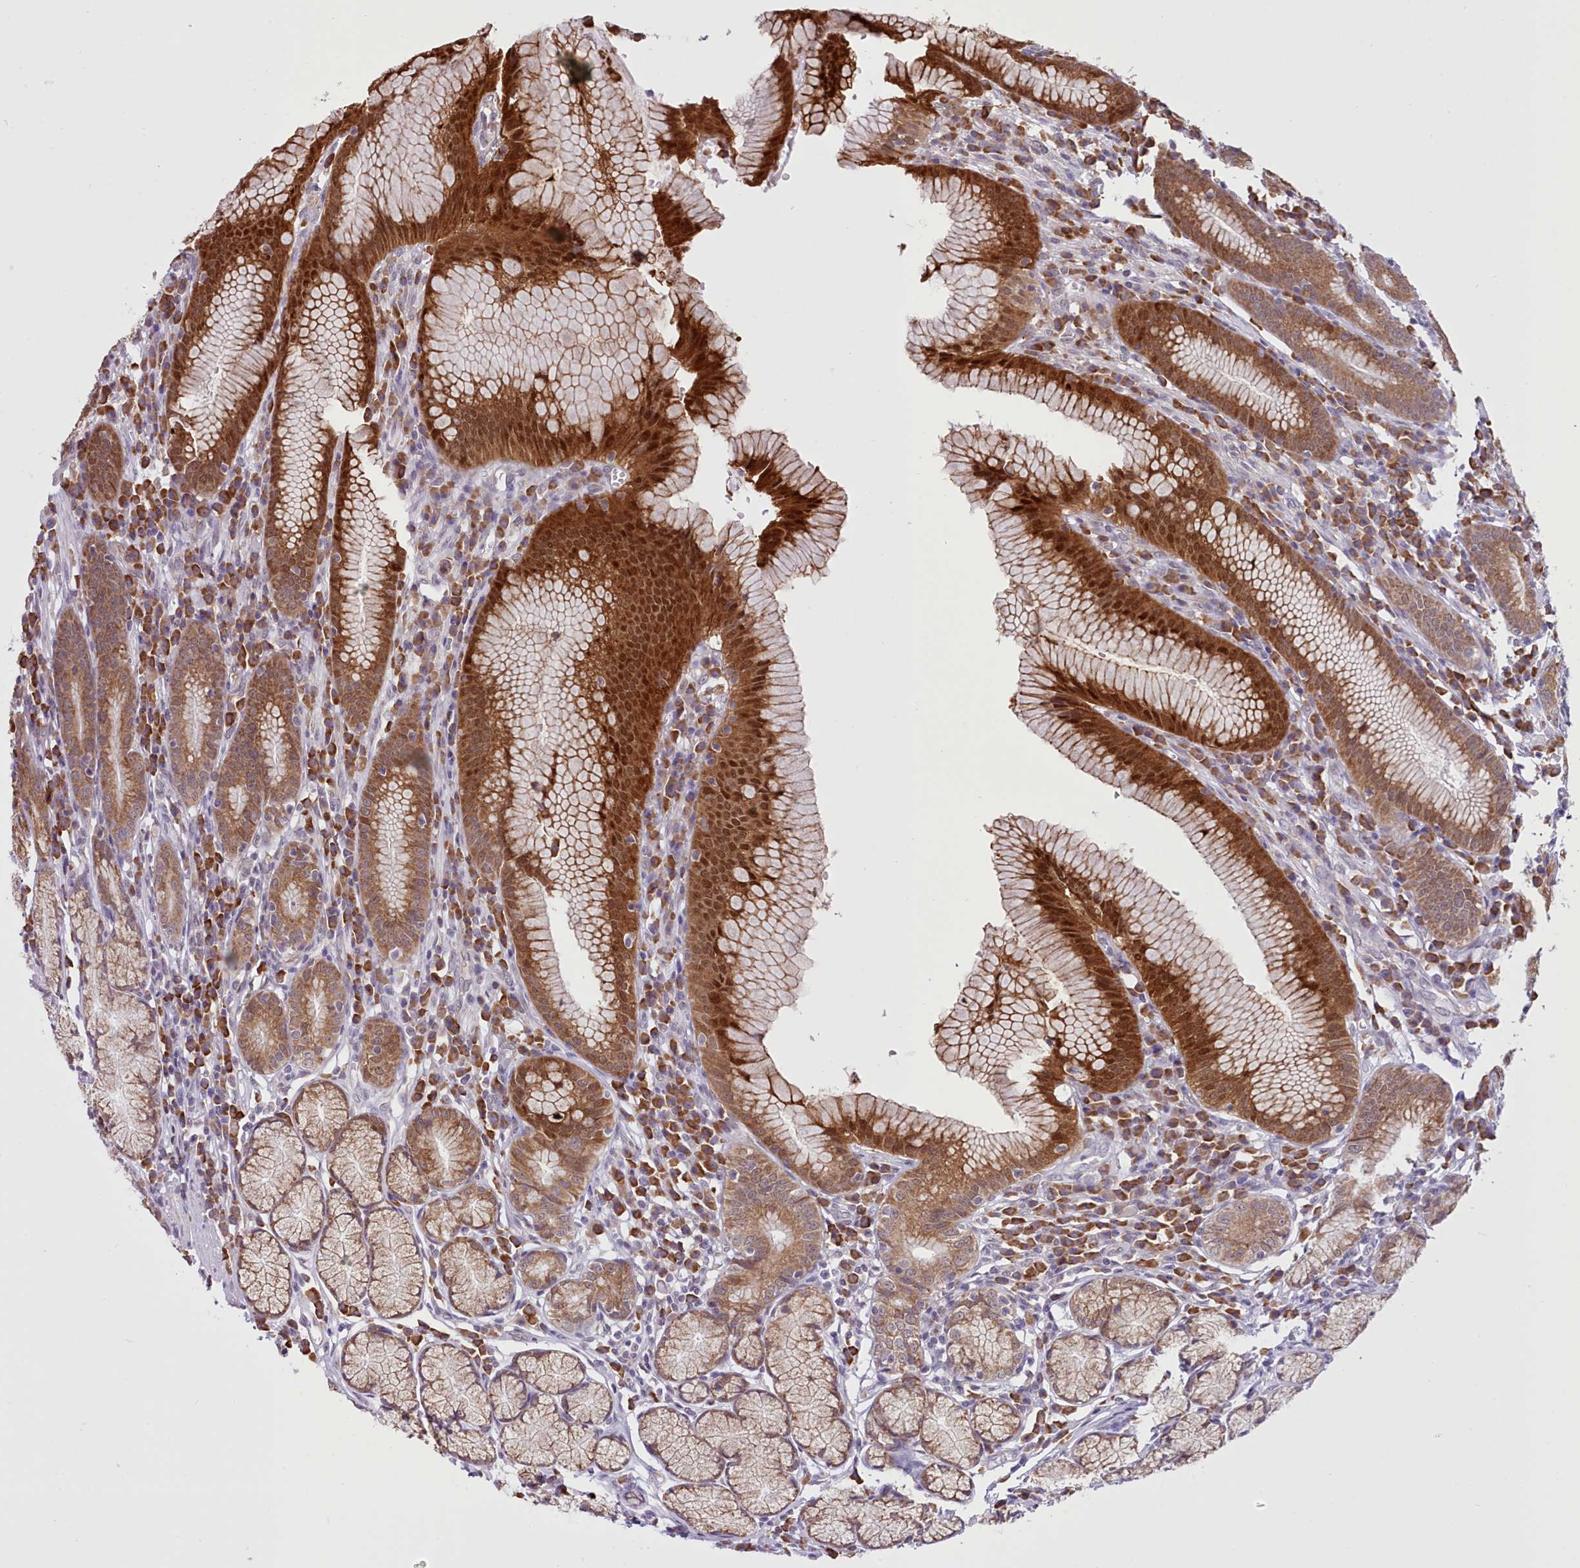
{"staining": {"intensity": "strong", "quantity": ">75%", "location": "cytoplasmic/membranous"}, "tissue": "stomach", "cell_type": "Glandular cells", "image_type": "normal", "snomed": [{"axis": "morphology", "description": "Normal tissue, NOS"}, {"axis": "topography", "description": "Stomach"}], "caption": "Immunohistochemical staining of benign stomach reveals high levels of strong cytoplasmic/membranous expression in about >75% of glandular cells.", "gene": "SEC61B", "patient": {"sex": "male", "age": 55}}